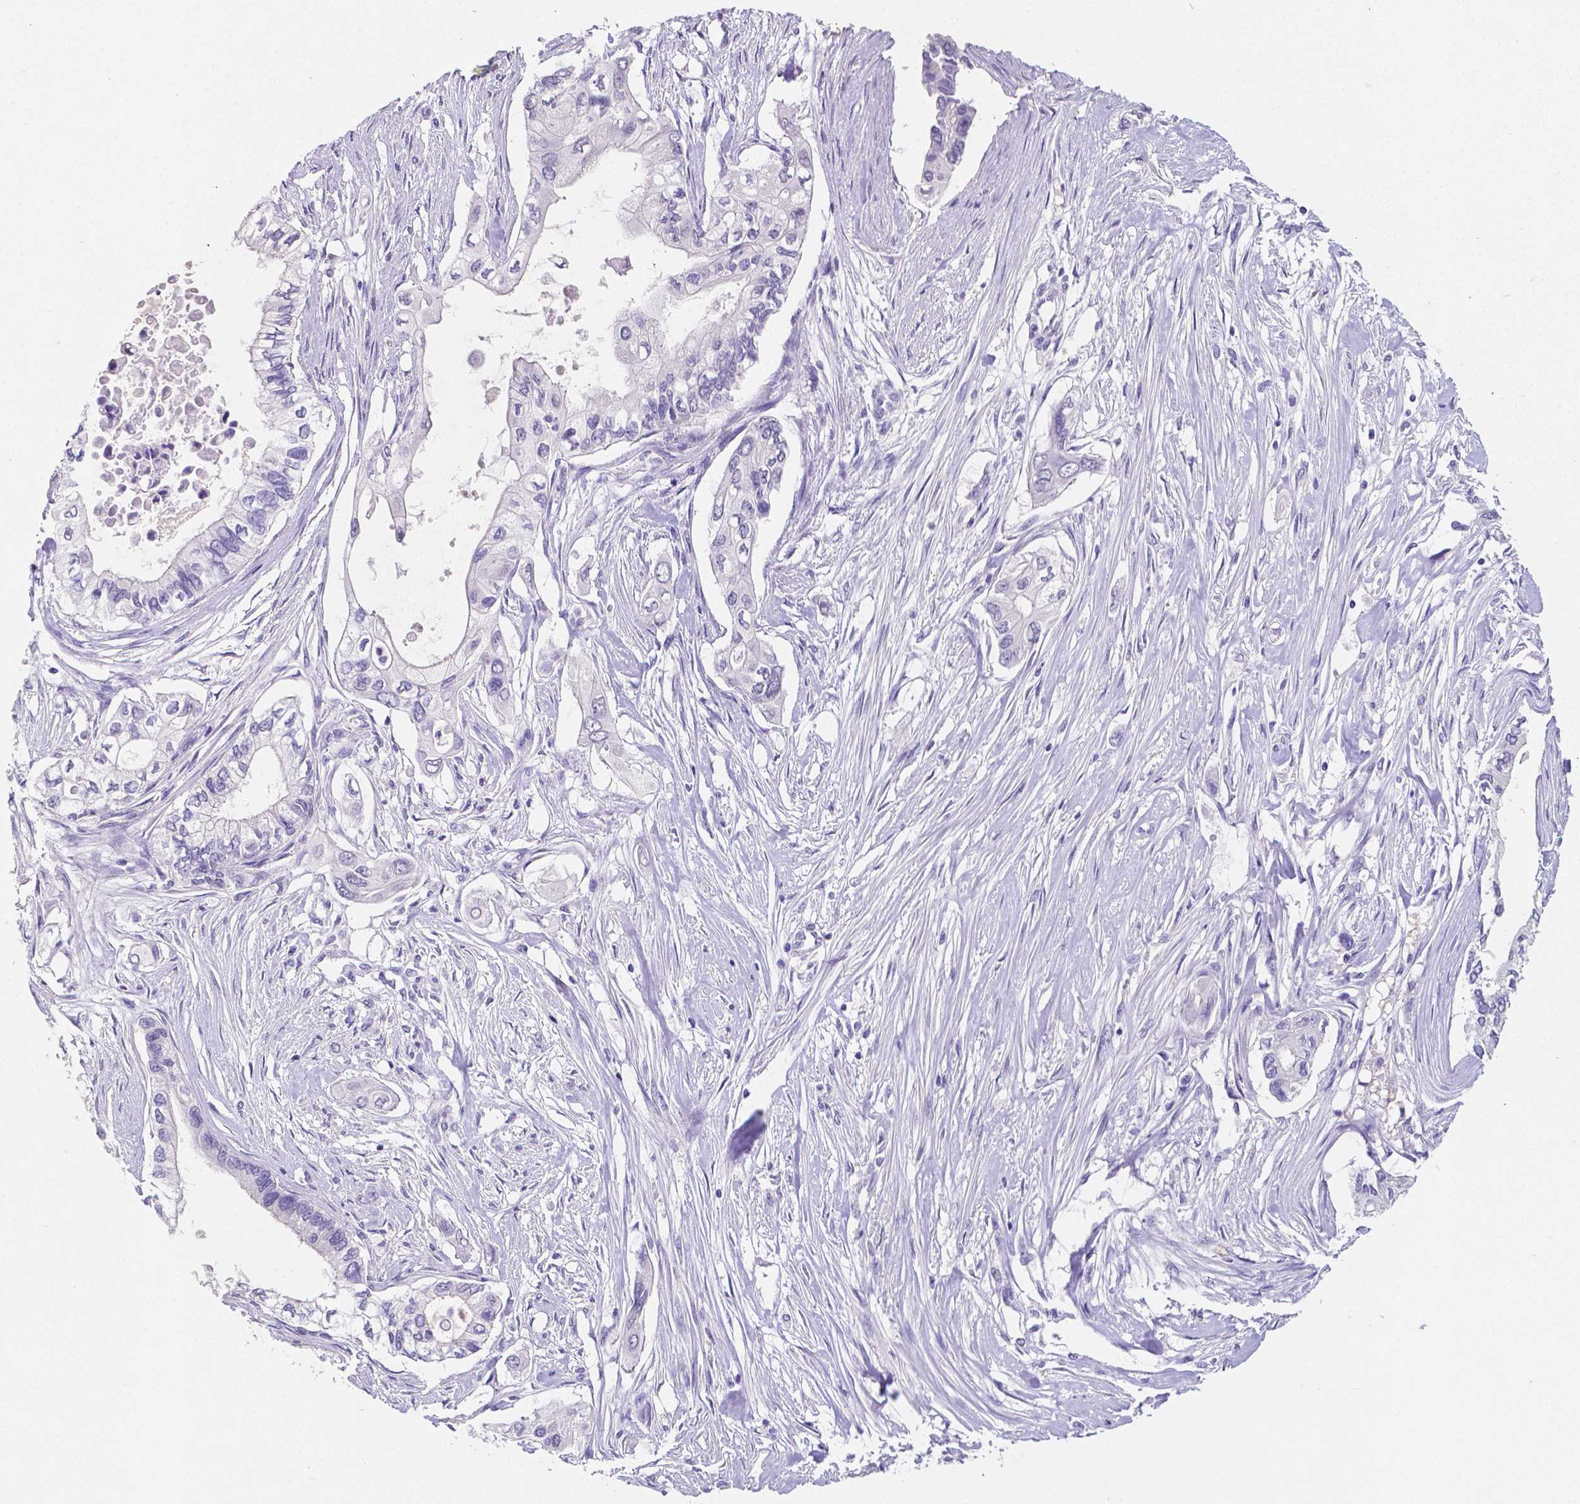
{"staining": {"intensity": "negative", "quantity": "none", "location": "none"}, "tissue": "pancreatic cancer", "cell_type": "Tumor cells", "image_type": "cancer", "snomed": [{"axis": "morphology", "description": "Adenocarcinoma, NOS"}, {"axis": "topography", "description": "Pancreas"}], "caption": "Protein analysis of adenocarcinoma (pancreatic) demonstrates no significant staining in tumor cells. Brightfield microscopy of immunohistochemistry (IHC) stained with DAB (brown) and hematoxylin (blue), captured at high magnification.", "gene": "SATB2", "patient": {"sex": "female", "age": 63}}